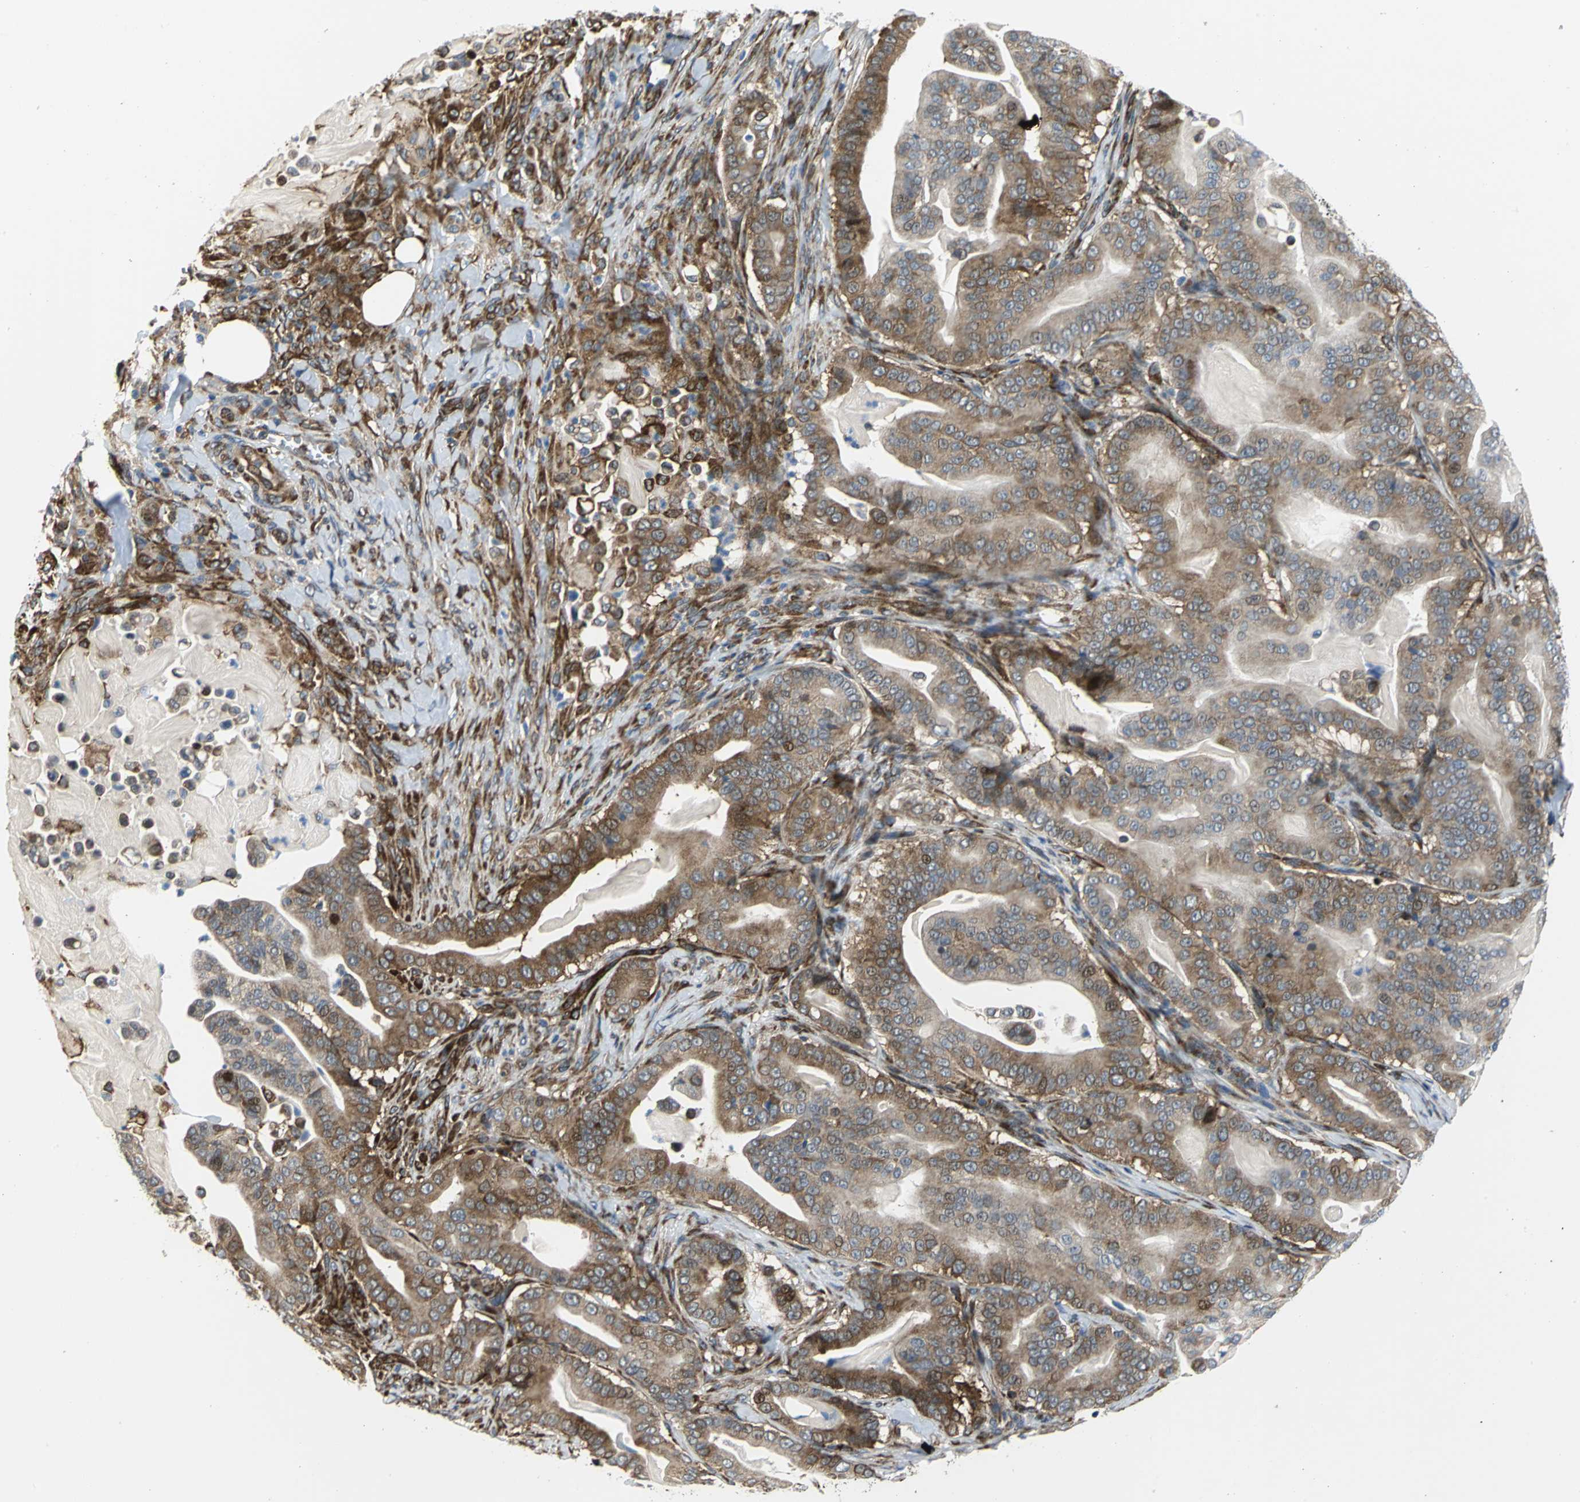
{"staining": {"intensity": "moderate", "quantity": ">75%", "location": "cytoplasmic/membranous"}, "tissue": "pancreatic cancer", "cell_type": "Tumor cells", "image_type": "cancer", "snomed": [{"axis": "morphology", "description": "Adenocarcinoma, NOS"}, {"axis": "topography", "description": "Pancreas"}], "caption": "A micrograph of human adenocarcinoma (pancreatic) stained for a protein displays moderate cytoplasmic/membranous brown staining in tumor cells.", "gene": "YBX1", "patient": {"sex": "male", "age": 63}}